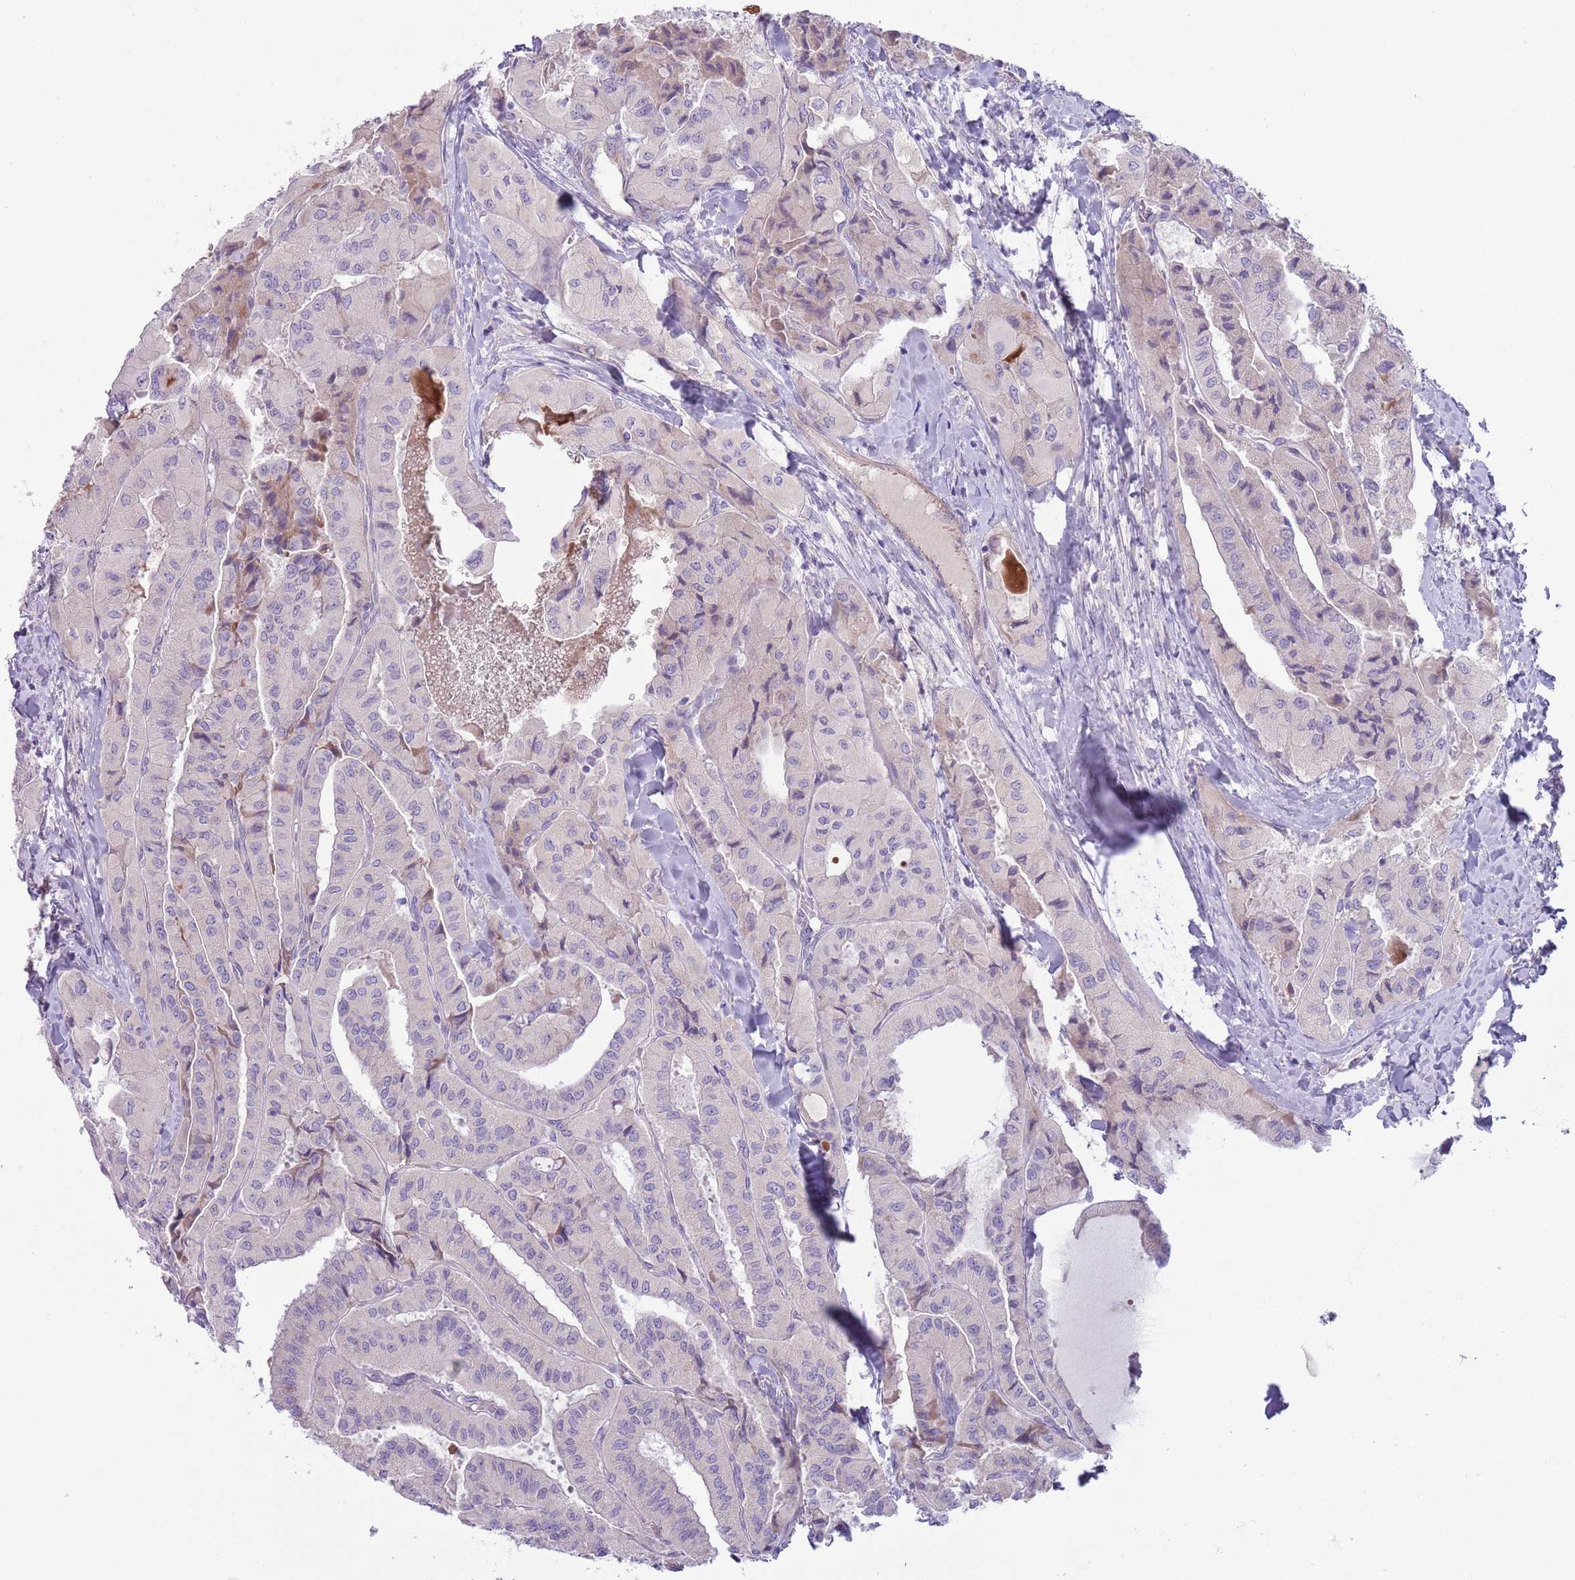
{"staining": {"intensity": "negative", "quantity": "none", "location": "none"}, "tissue": "thyroid cancer", "cell_type": "Tumor cells", "image_type": "cancer", "snomed": [{"axis": "morphology", "description": "Normal tissue, NOS"}, {"axis": "morphology", "description": "Papillary adenocarcinoma, NOS"}, {"axis": "topography", "description": "Thyroid gland"}], "caption": "A high-resolution image shows IHC staining of thyroid cancer (papillary adenocarcinoma), which exhibits no significant positivity in tumor cells. The staining was performed using DAB (3,3'-diaminobenzidine) to visualize the protein expression in brown, while the nuclei were stained in blue with hematoxylin (Magnification: 20x).", "gene": "CFH", "patient": {"sex": "female", "age": 59}}